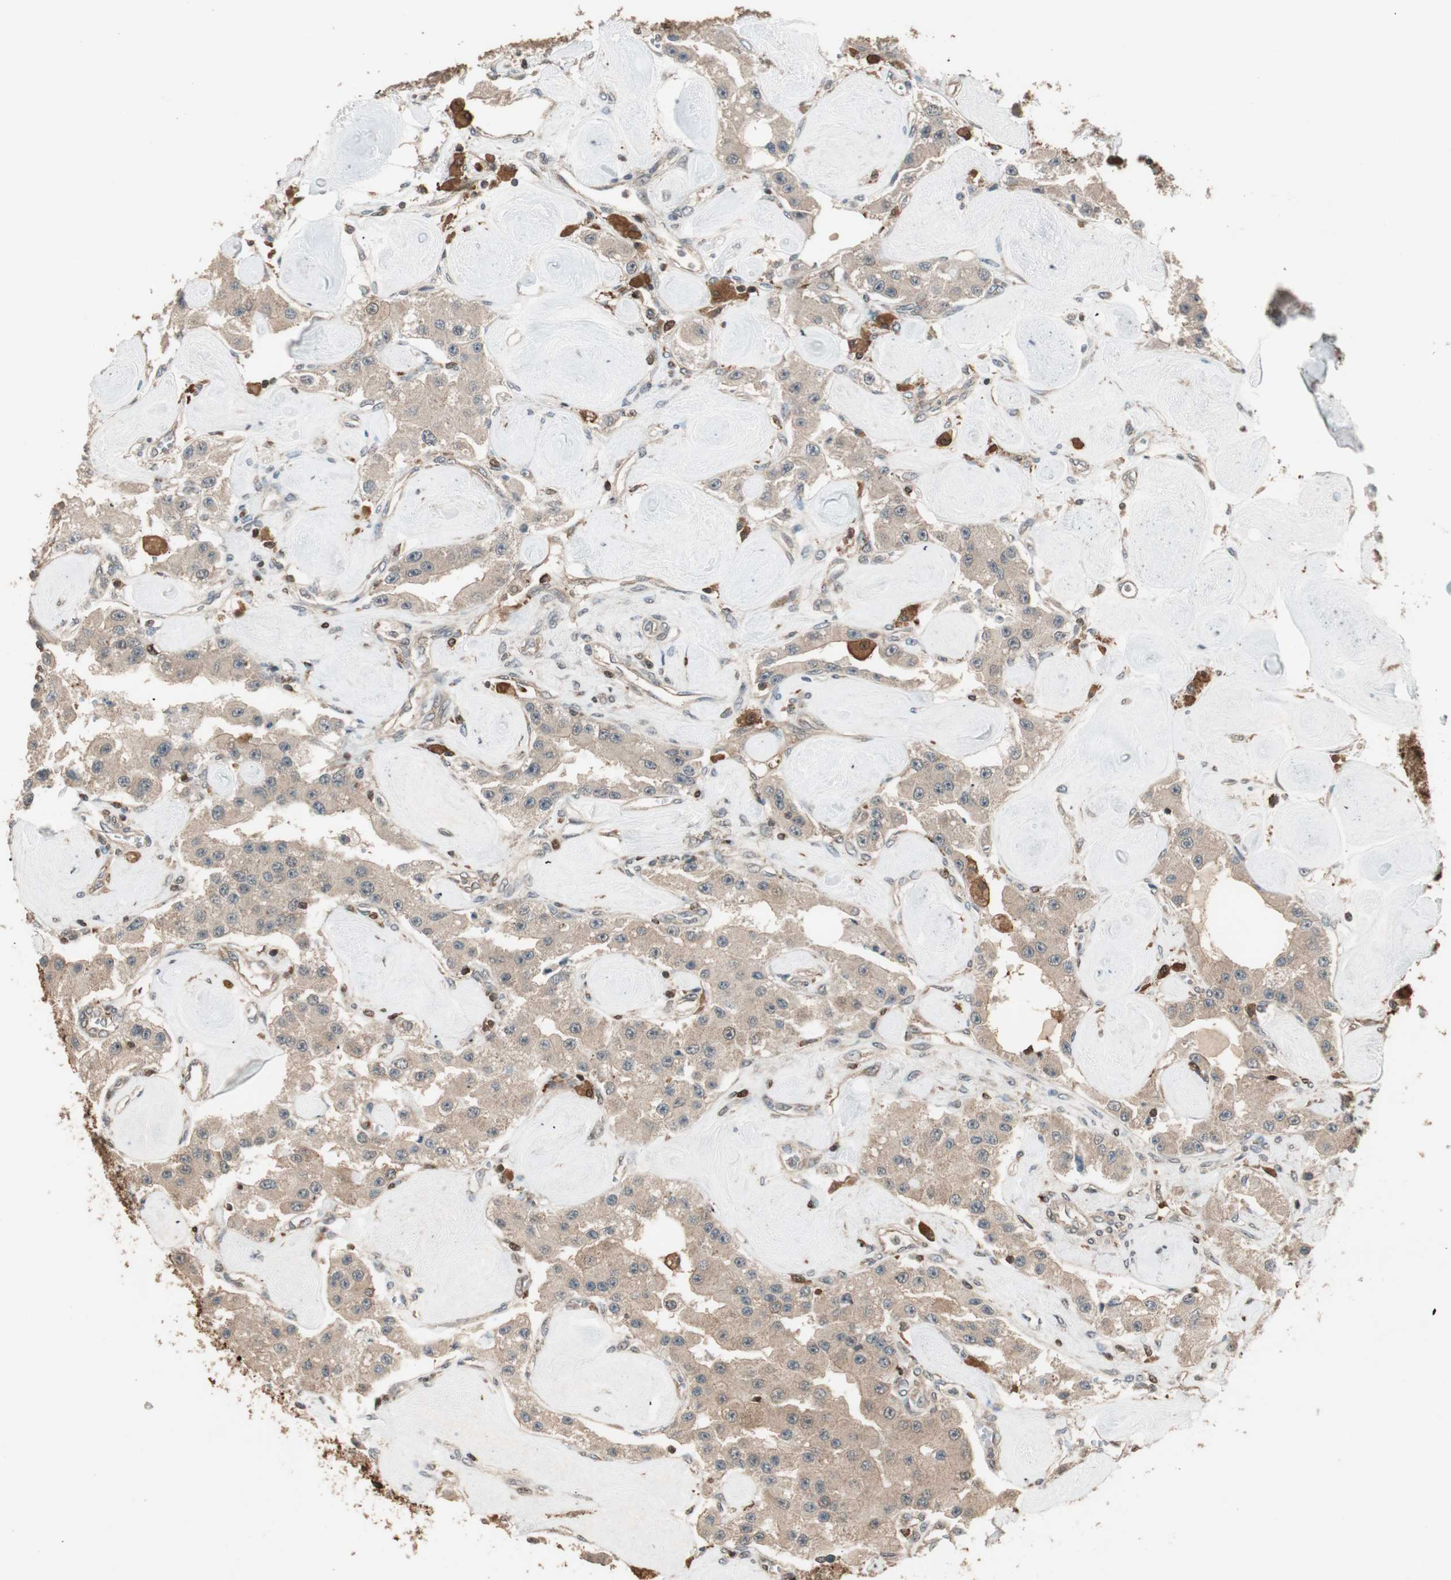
{"staining": {"intensity": "moderate", "quantity": ">75%", "location": "cytoplasmic/membranous"}, "tissue": "carcinoid", "cell_type": "Tumor cells", "image_type": "cancer", "snomed": [{"axis": "morphology", "description": "Carcinoid, malignant, NOS"}, {"axis": "topography", "description": "Pancreas"}], "caption": "Human carcinoid stained with a brown dye demonstrates moderate cytoplasmic/membranous positive staining in approximately >75% of tumor cells.", "gene": "CNOT4", "patient": {"sex": "male", "age": 41}}